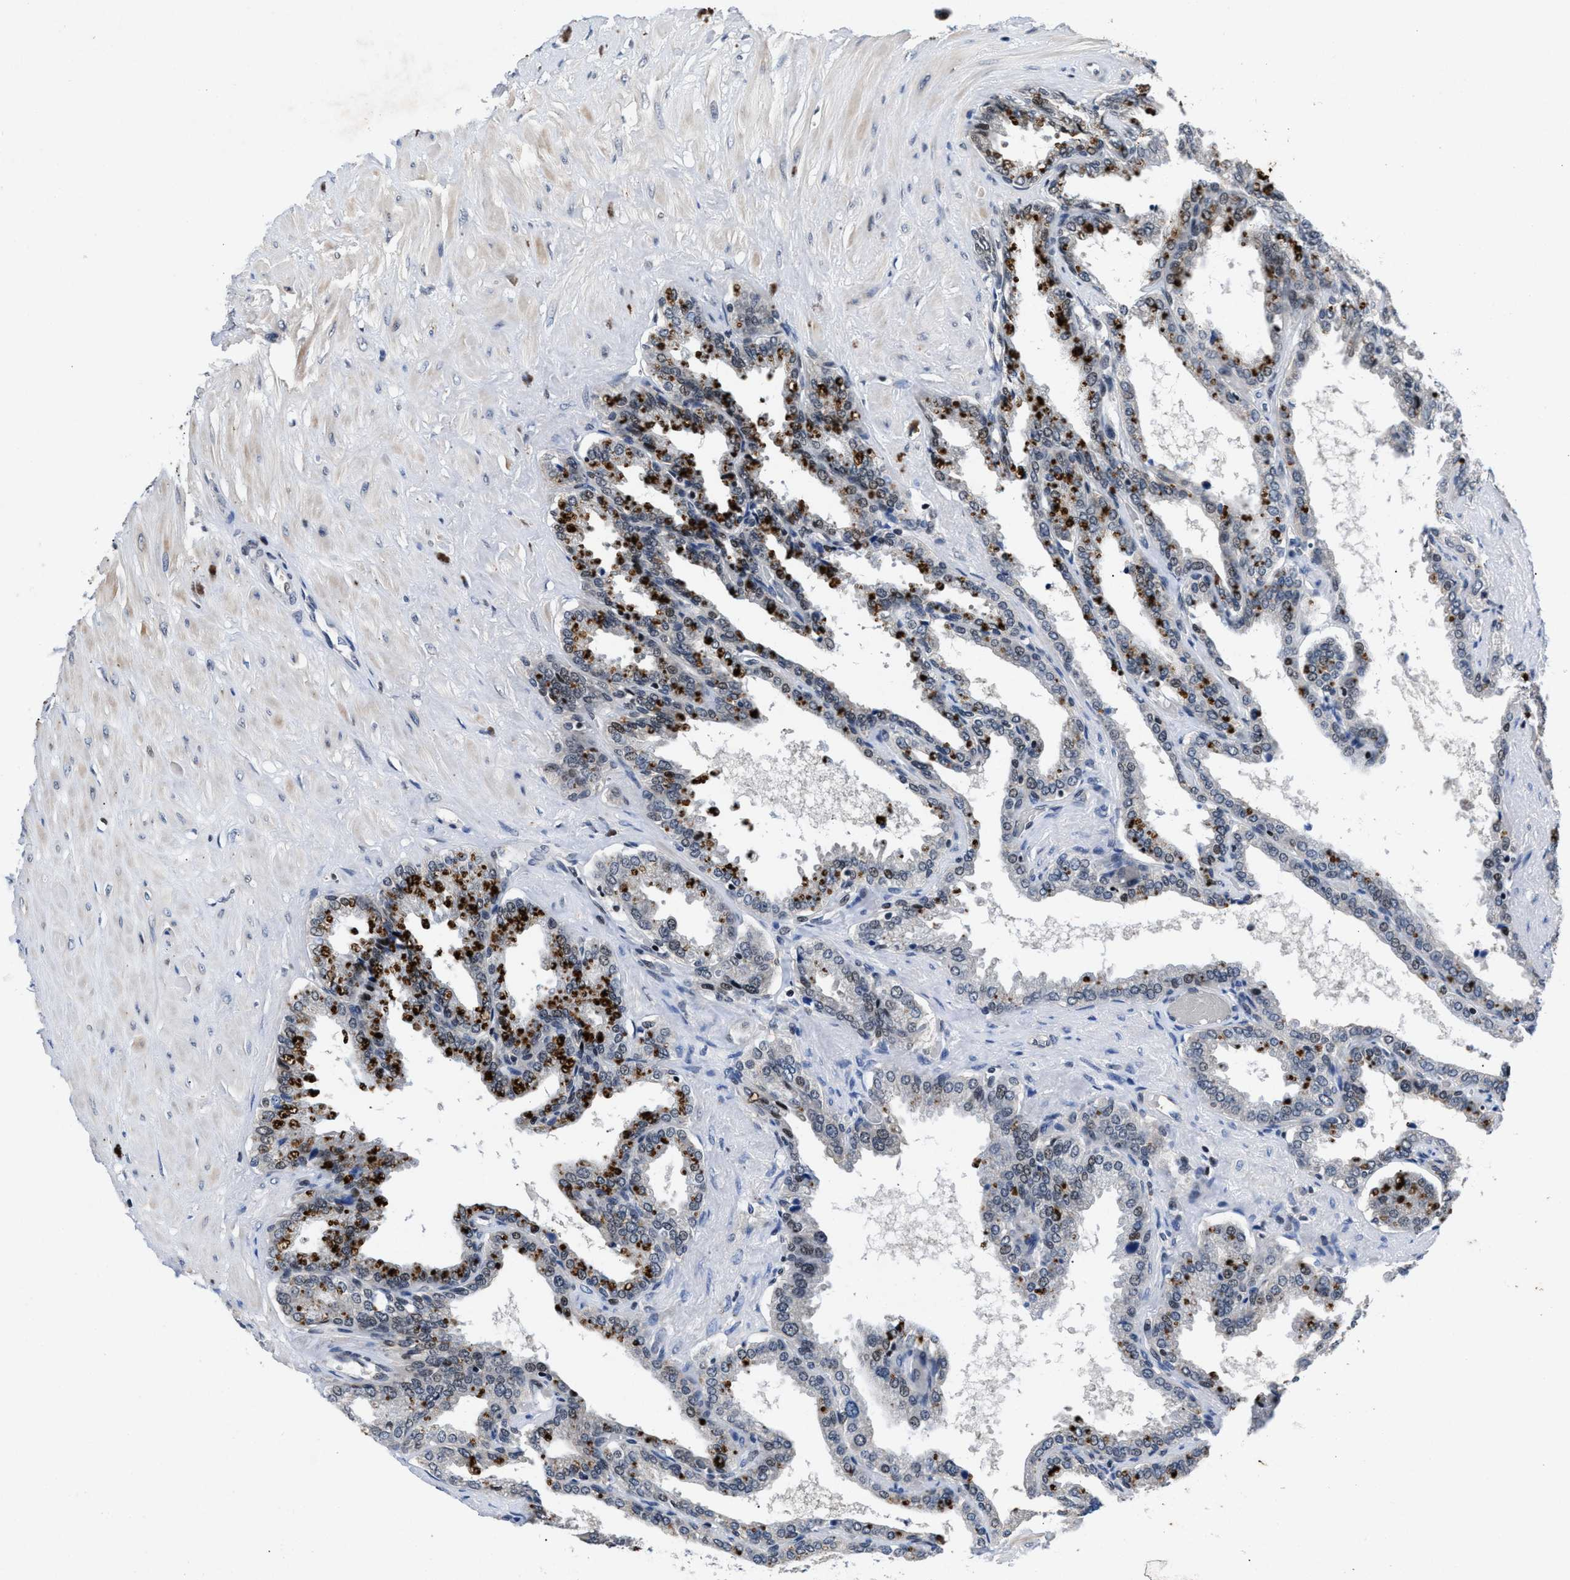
{"staining": {"intensity": "weak", "quantity": "25%-75%", "location": "nuclear"}, "tissue": "seminal vesicle", "cell_type": "Glandular cells", "image_type": "normal", "snomed": [{"axis": "morphology", "description": "Normal tissue, NOS"}, {"axis": "topography", "description": "Seminal veicle"}], "caption": "IHC image of benign seminal vesicle: seminal vesicle stained using immunohistochemistry shows low levels of weak protein expression localized specifically in the nuclear of glandular cells, appearing as a nuclear brown color.", "gene": "WDR81", "patient": {"sex": "male", "age": 46}}